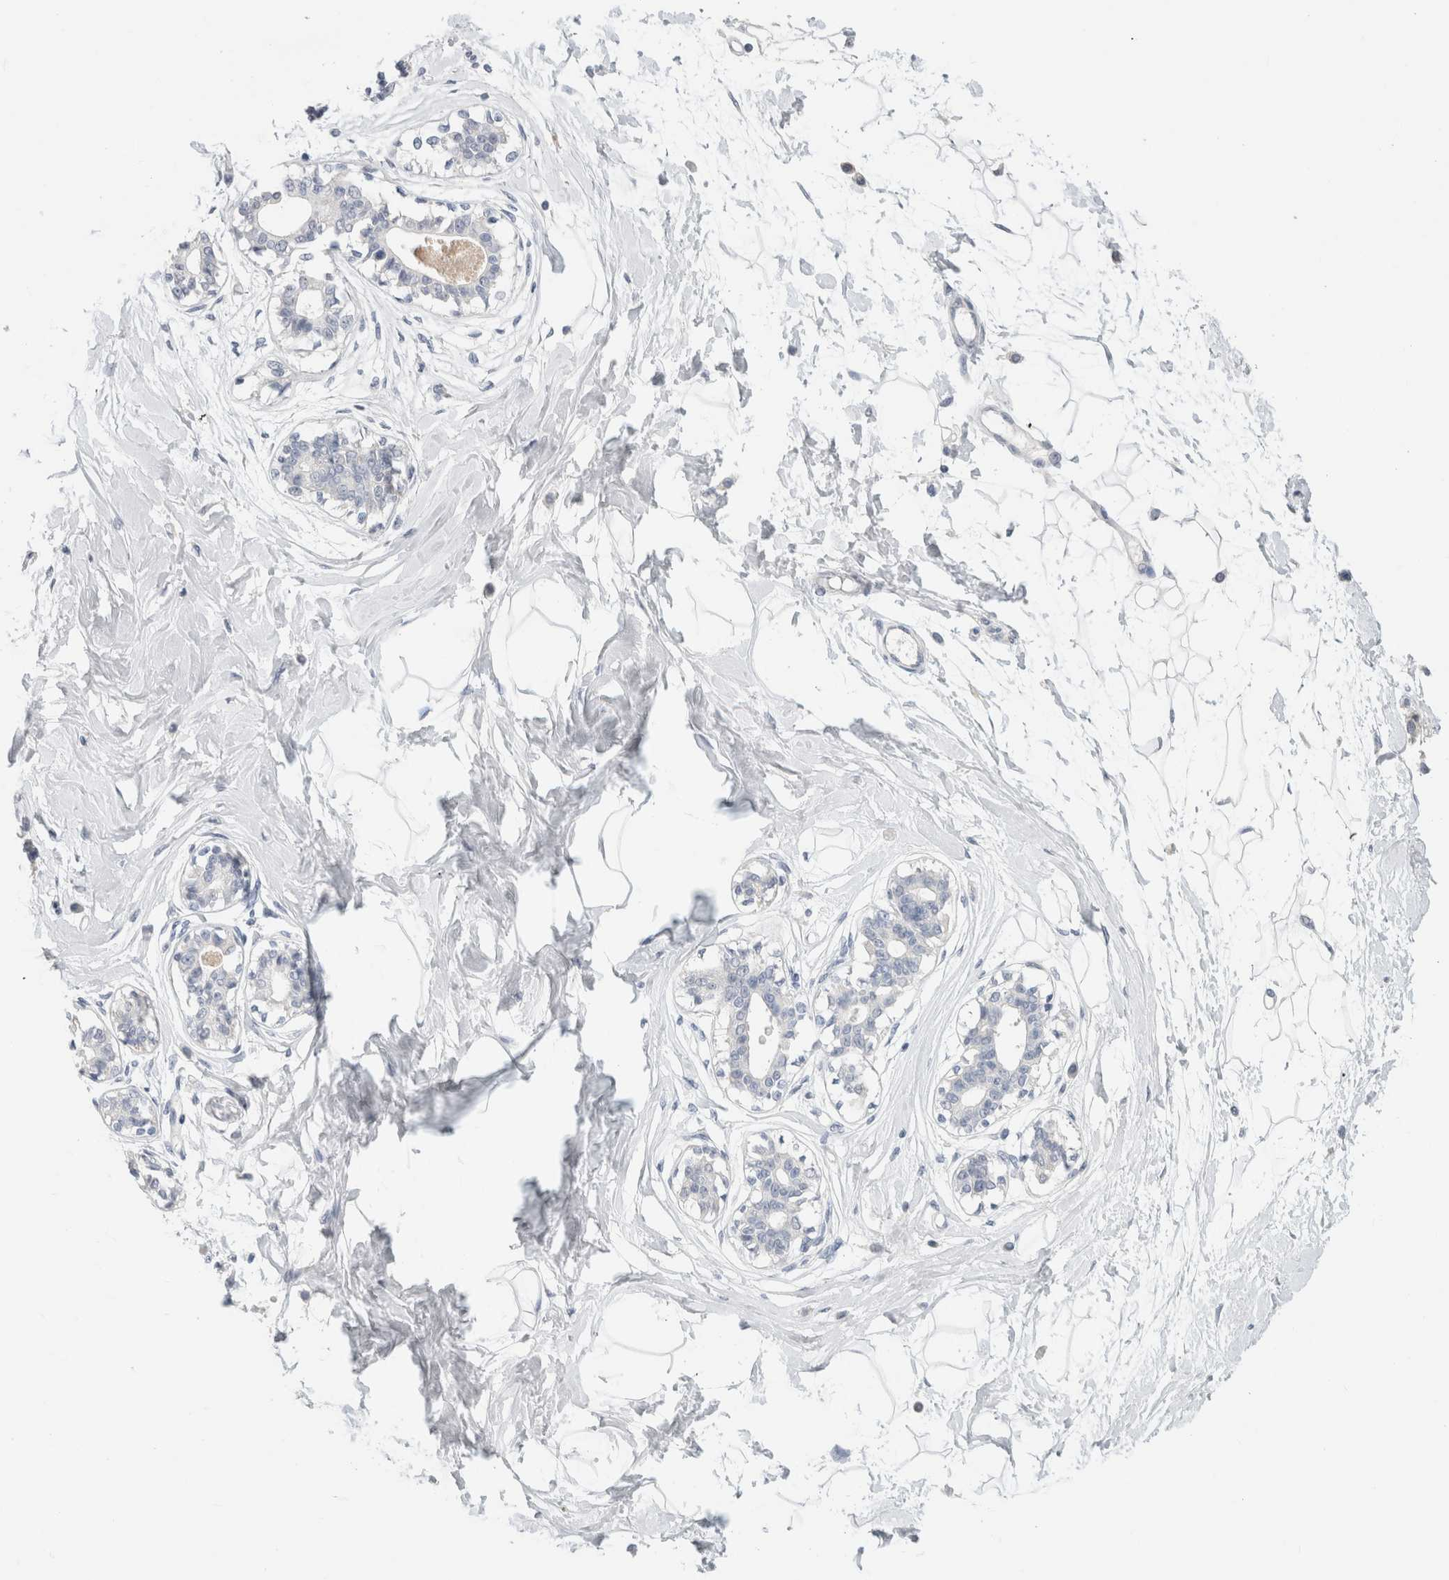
{"staining": {"intensity": "negative", "quantity": "none", "location": "none"}, "tissue": "breast", "cell_type": "Adipocytes", "image_type": "normal", "snomed": [{"axis": "morphology", "description": "Normal tissue, NOS"}, {"axis": "topography", "description": "Breast"}], "caption": "There is no significant staining in adipocytes of breast. (DAB (3,3'-diaminobenzidine) IHC, high magnification).", "gene": "BCAN", "patient": {"sex": "female", "age": 45}}